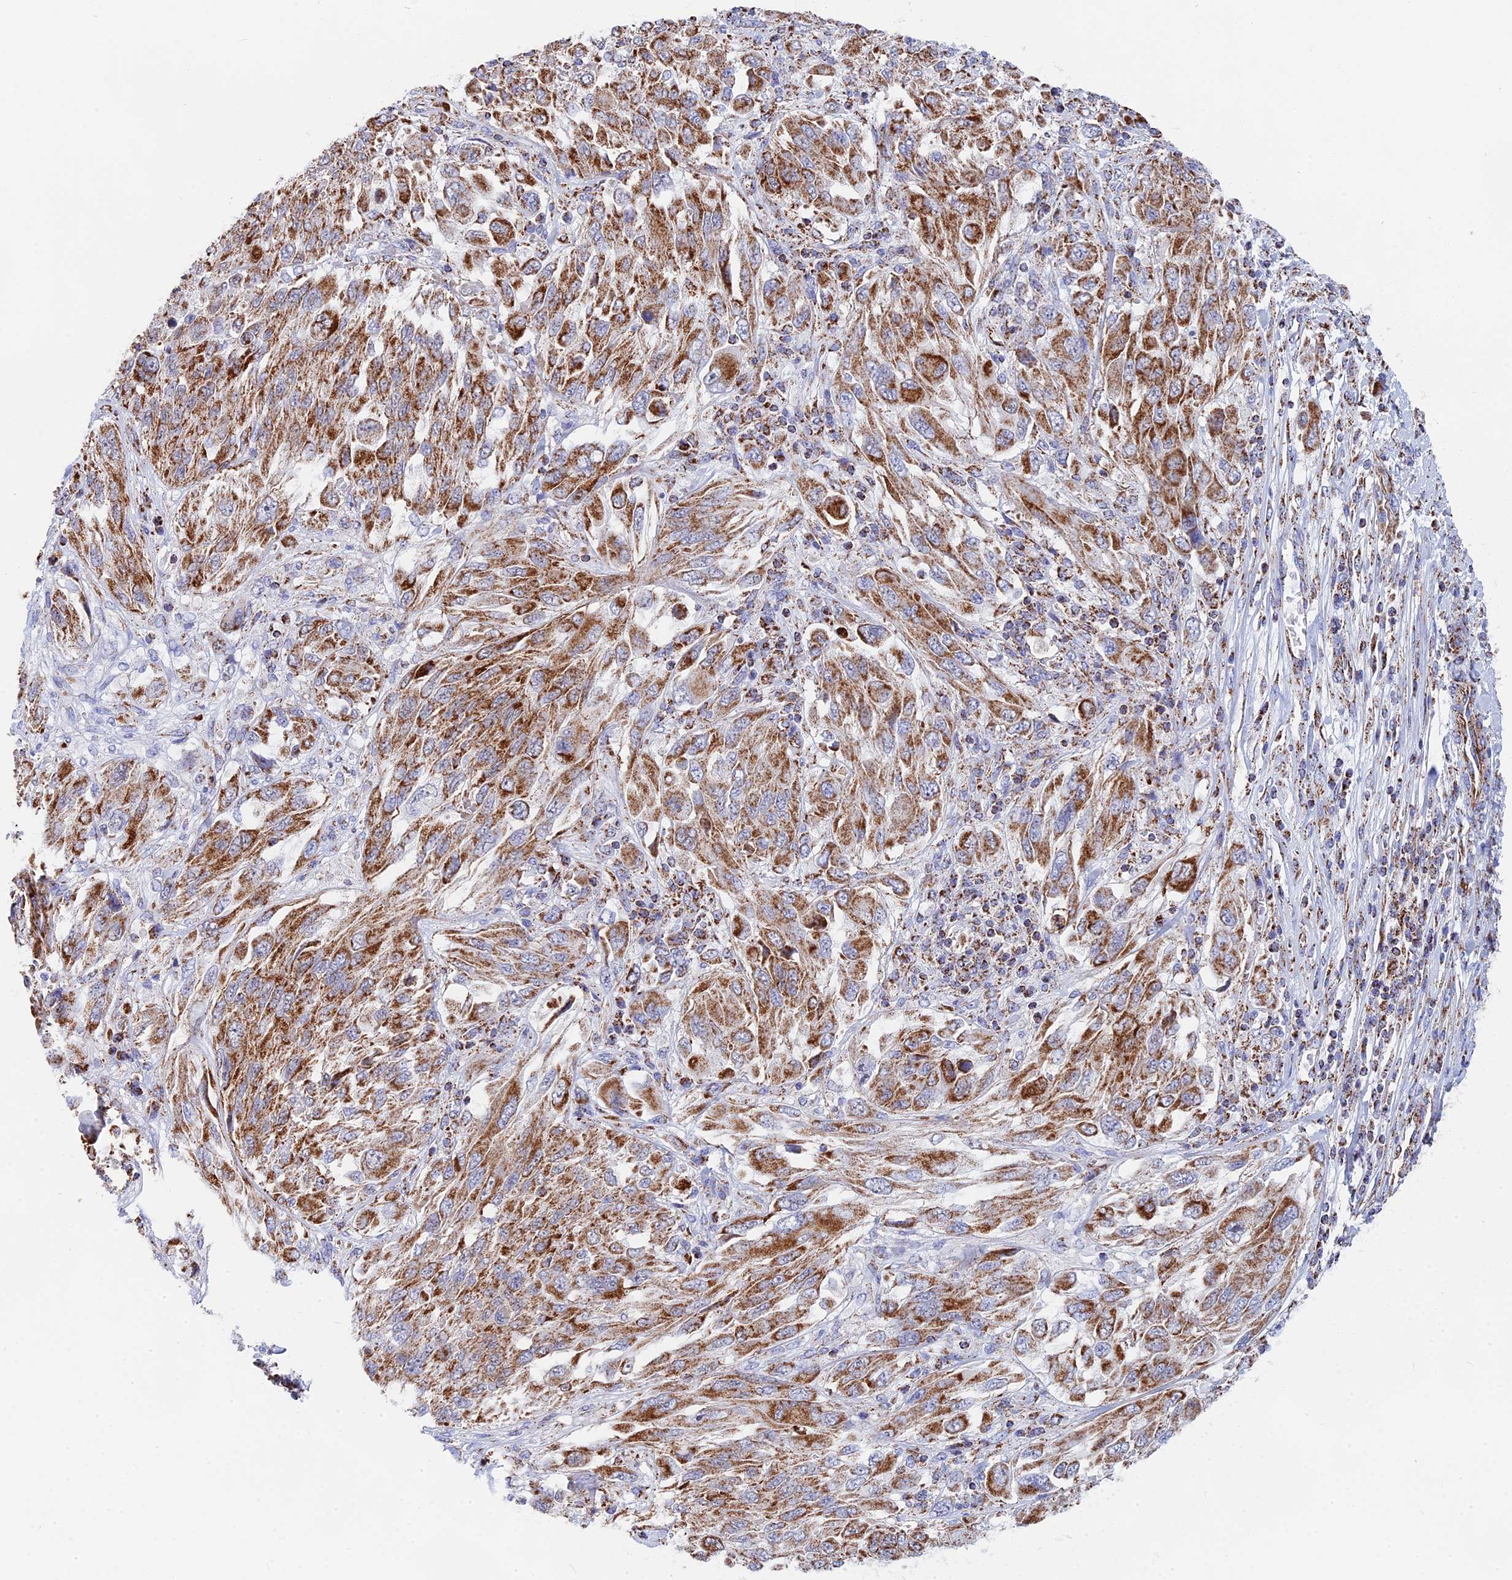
{"staining": {"intensity": "moderate", "quantity": ">75%", "location": "cytoplasmic/membranous"}, "tissue": "melanoma", "cell_type": "Tumor cells", "image_type": "cancer", "snomed": [{"axis": "morphology", "description": "Malignant melanoma, NOS"}, {"axis": "topography", "description": "Skin"}], "caption": "IHC image of melanoma stained for a protein (brown), which demonstrates medium levels of moderate cytoplasmic/membranous staining in about >75% of tumor cells.", "gene": "NDUFA5", "patient": {"sex": "female", "age": 91}}